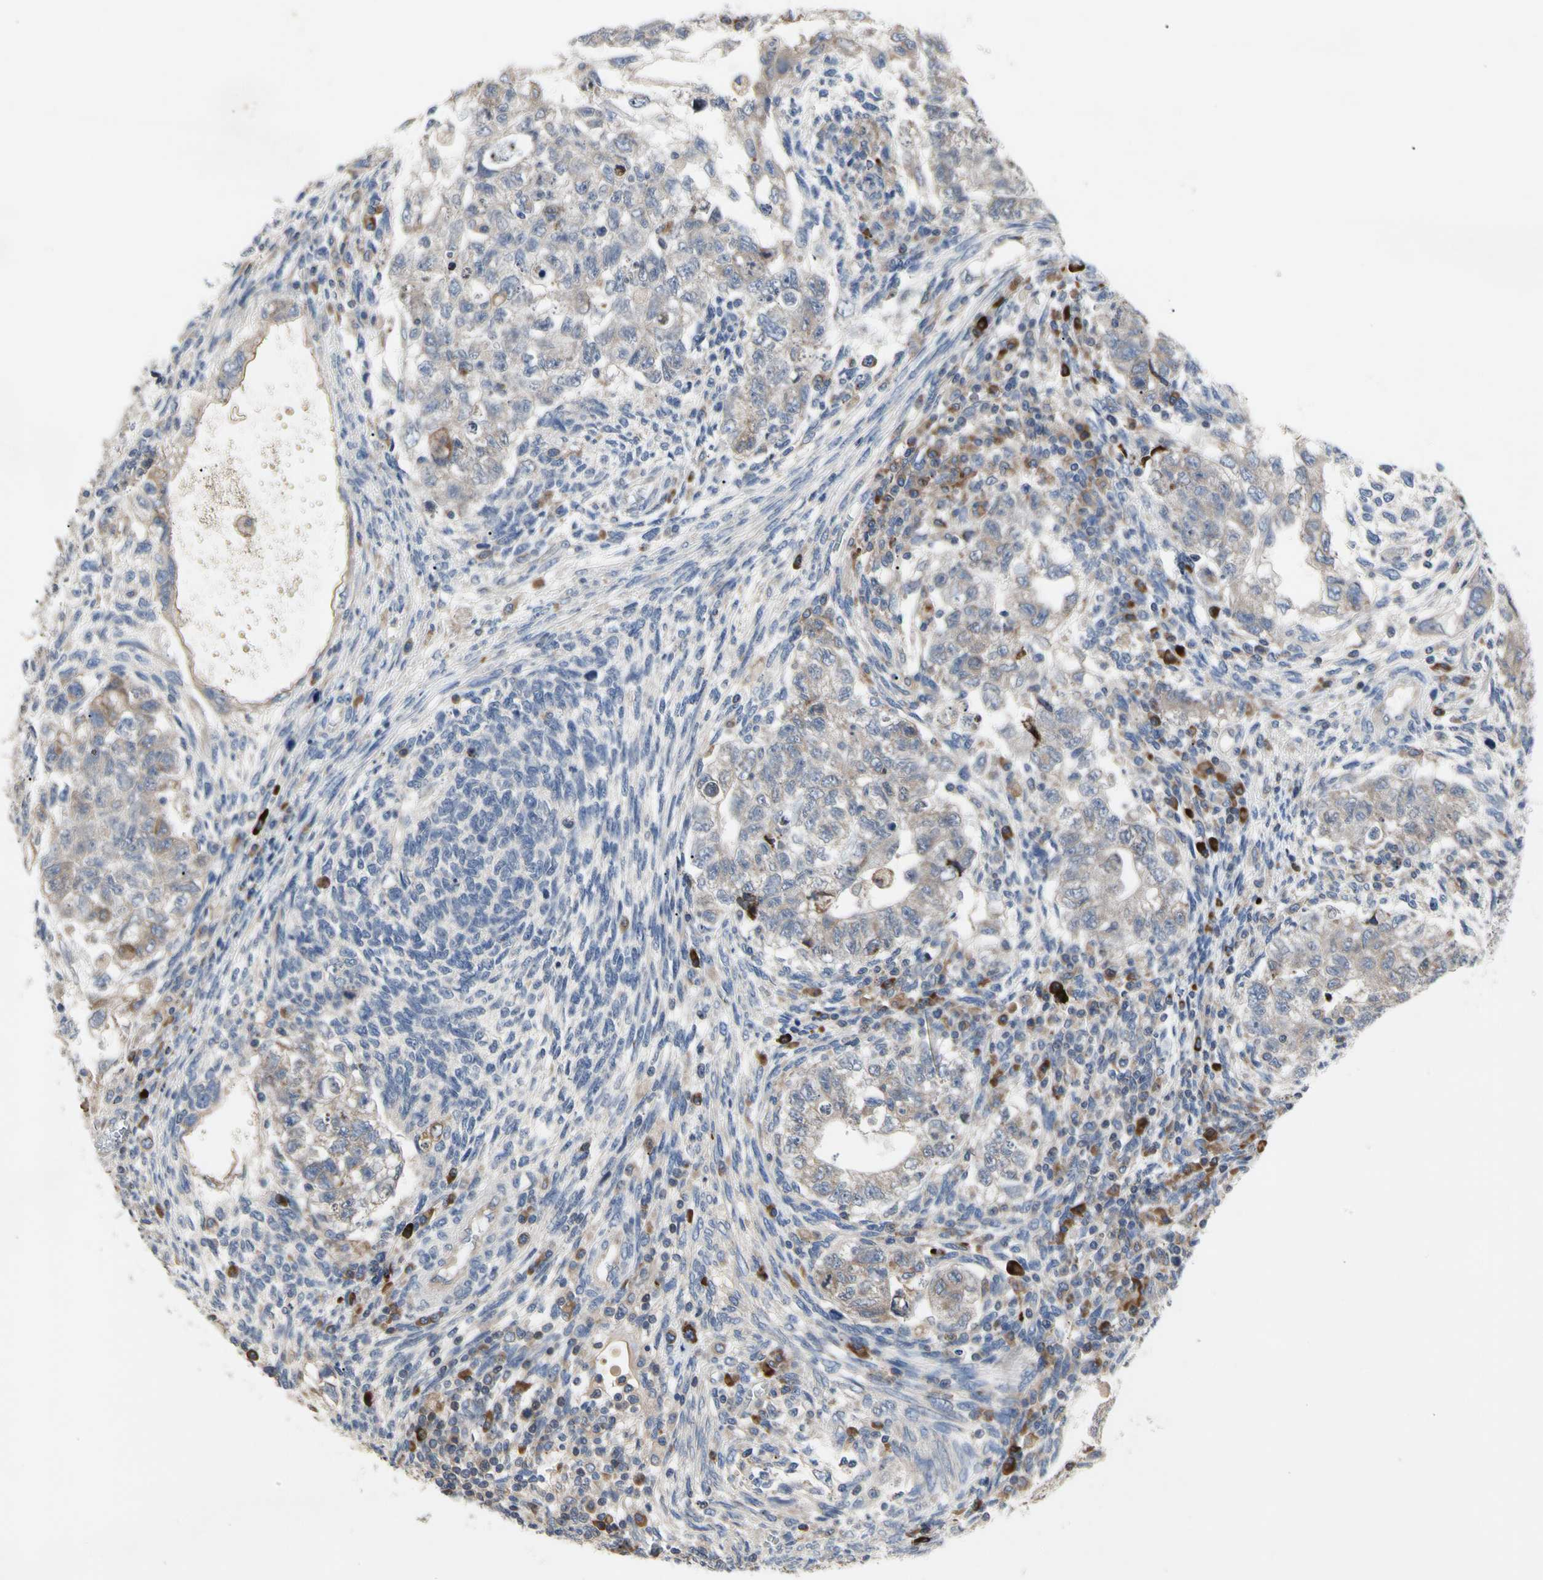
{"staining": {"intensity": "weak", "quantity": ">75%", "location": "cytoplasmic/membranous"}, "tissue": "testis cancer", "cell_type": "Tumor cells", "image_type": "cancer", "snomed": [{"axis": "morphology", "description": "Normal tissue, NOS"}, {"axis": "morphology", "description": "Carcinoma, Embryonal, NOS"}, {"axis": "topography", "description": "Testis"}], "caption": "A histopathology image showing weak cytoplasmic/membranous positivity in approximately >75% of tumor cells in embryonal carcinoma (testis), as visualized by brown immunohistochemical staining.", "gene": "MMEL1", "patient": {"sex": "male", "age": 36}}